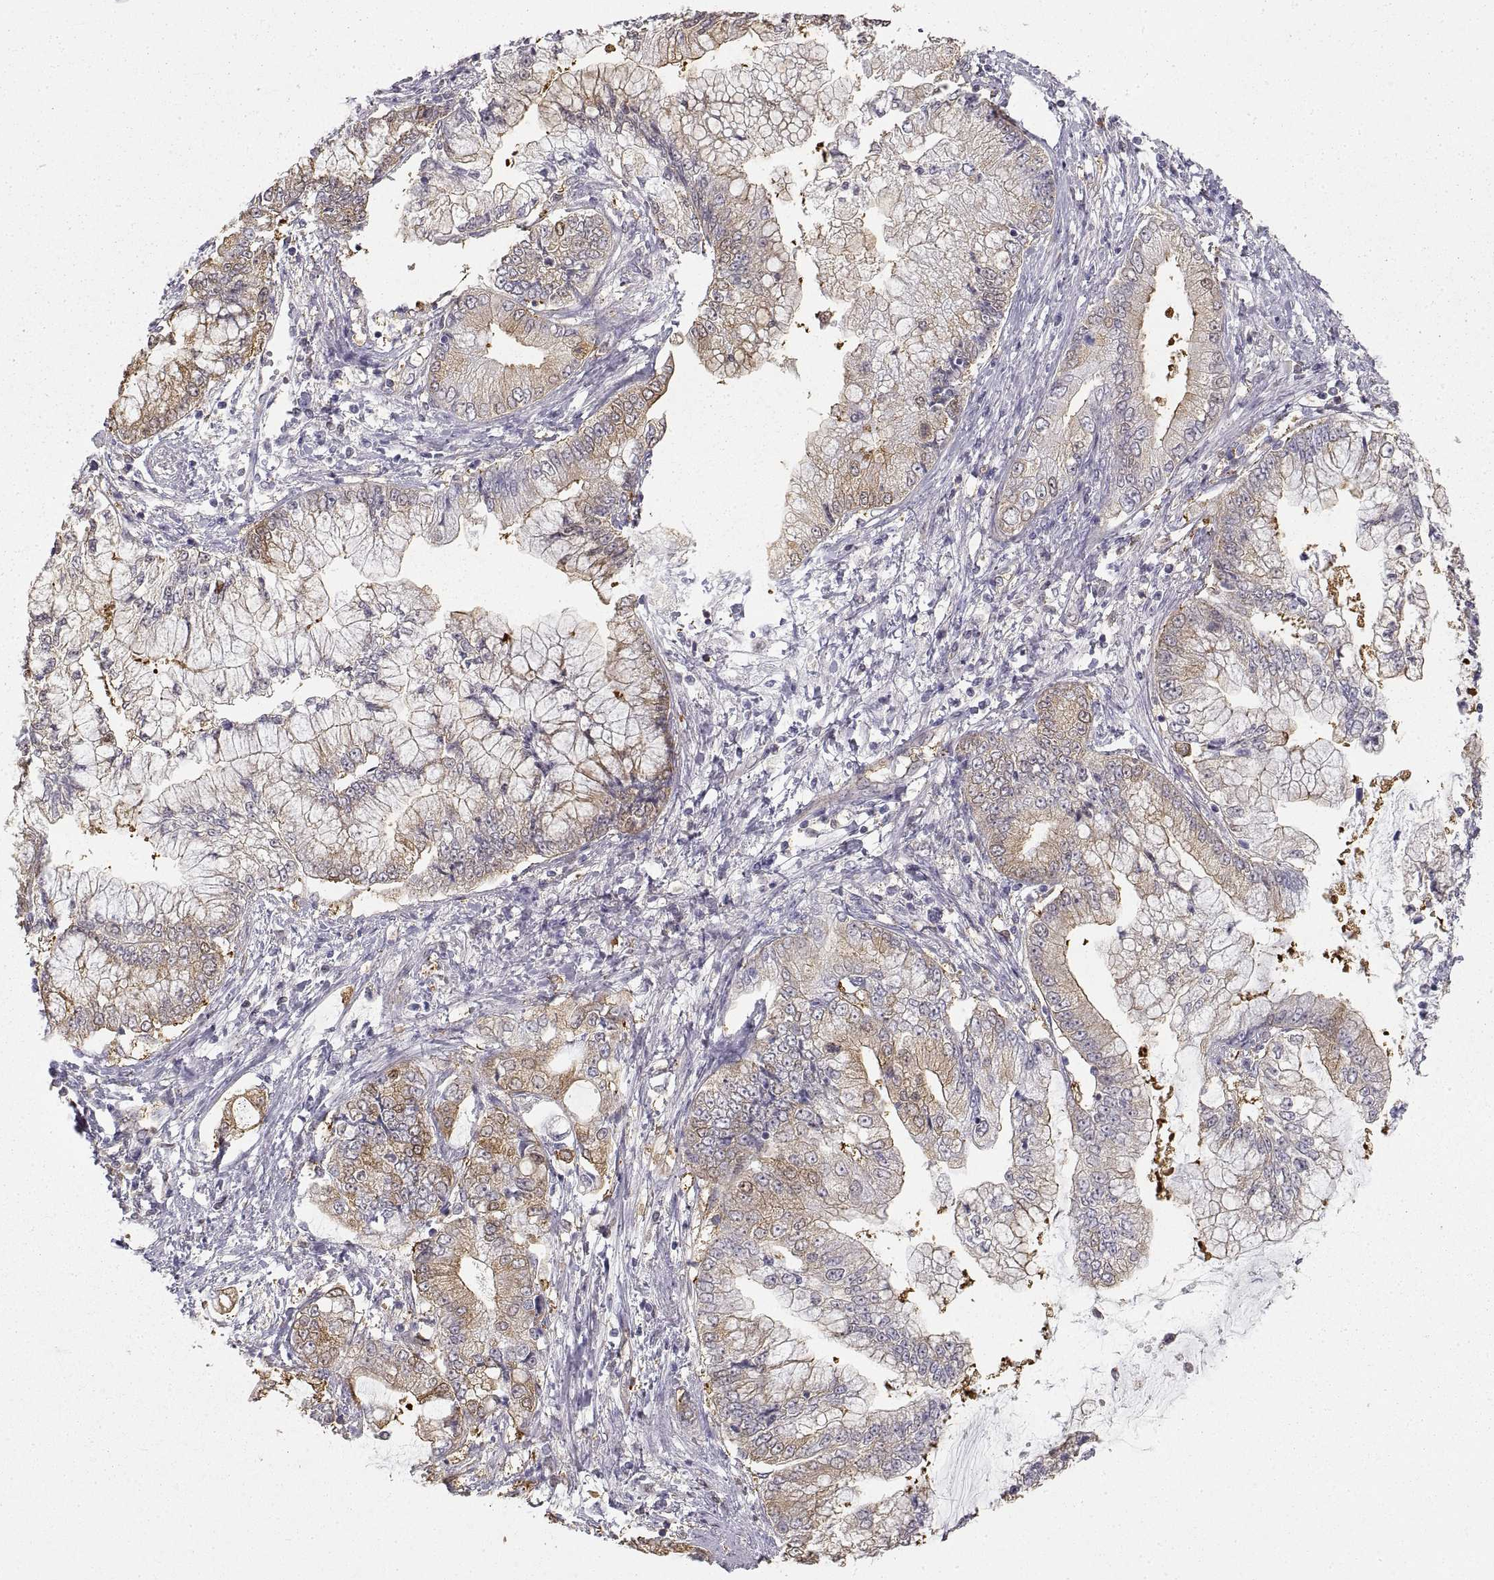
{"staining": {"intensity": "moderate", "quantity": "<25%", "location": "cytoplasmic/membranous"}, "tissue": "stomach cancer", "cell_type": "Tumor cells", "image_type": "cancer", "snomed": [{"axis": "morphology", "description": "Adenocarcinoma, NOS"}, {"axis": "topography", "description": "Stomach, upper"}], "caption": "Protein analysis of adenocarcinoma (stomach) tissue reveals moderate cytoplasmic/membranous staining in about <25% of tumor cells. The staining is performed using DAB (3,3'-diaminobenzidine) brown chromogen to label protein expression. The nuclei are counter-stained blue using hematoxylin.", "gene": "HSP90AB1", "patient": {"sex": "female", "age": 74}}